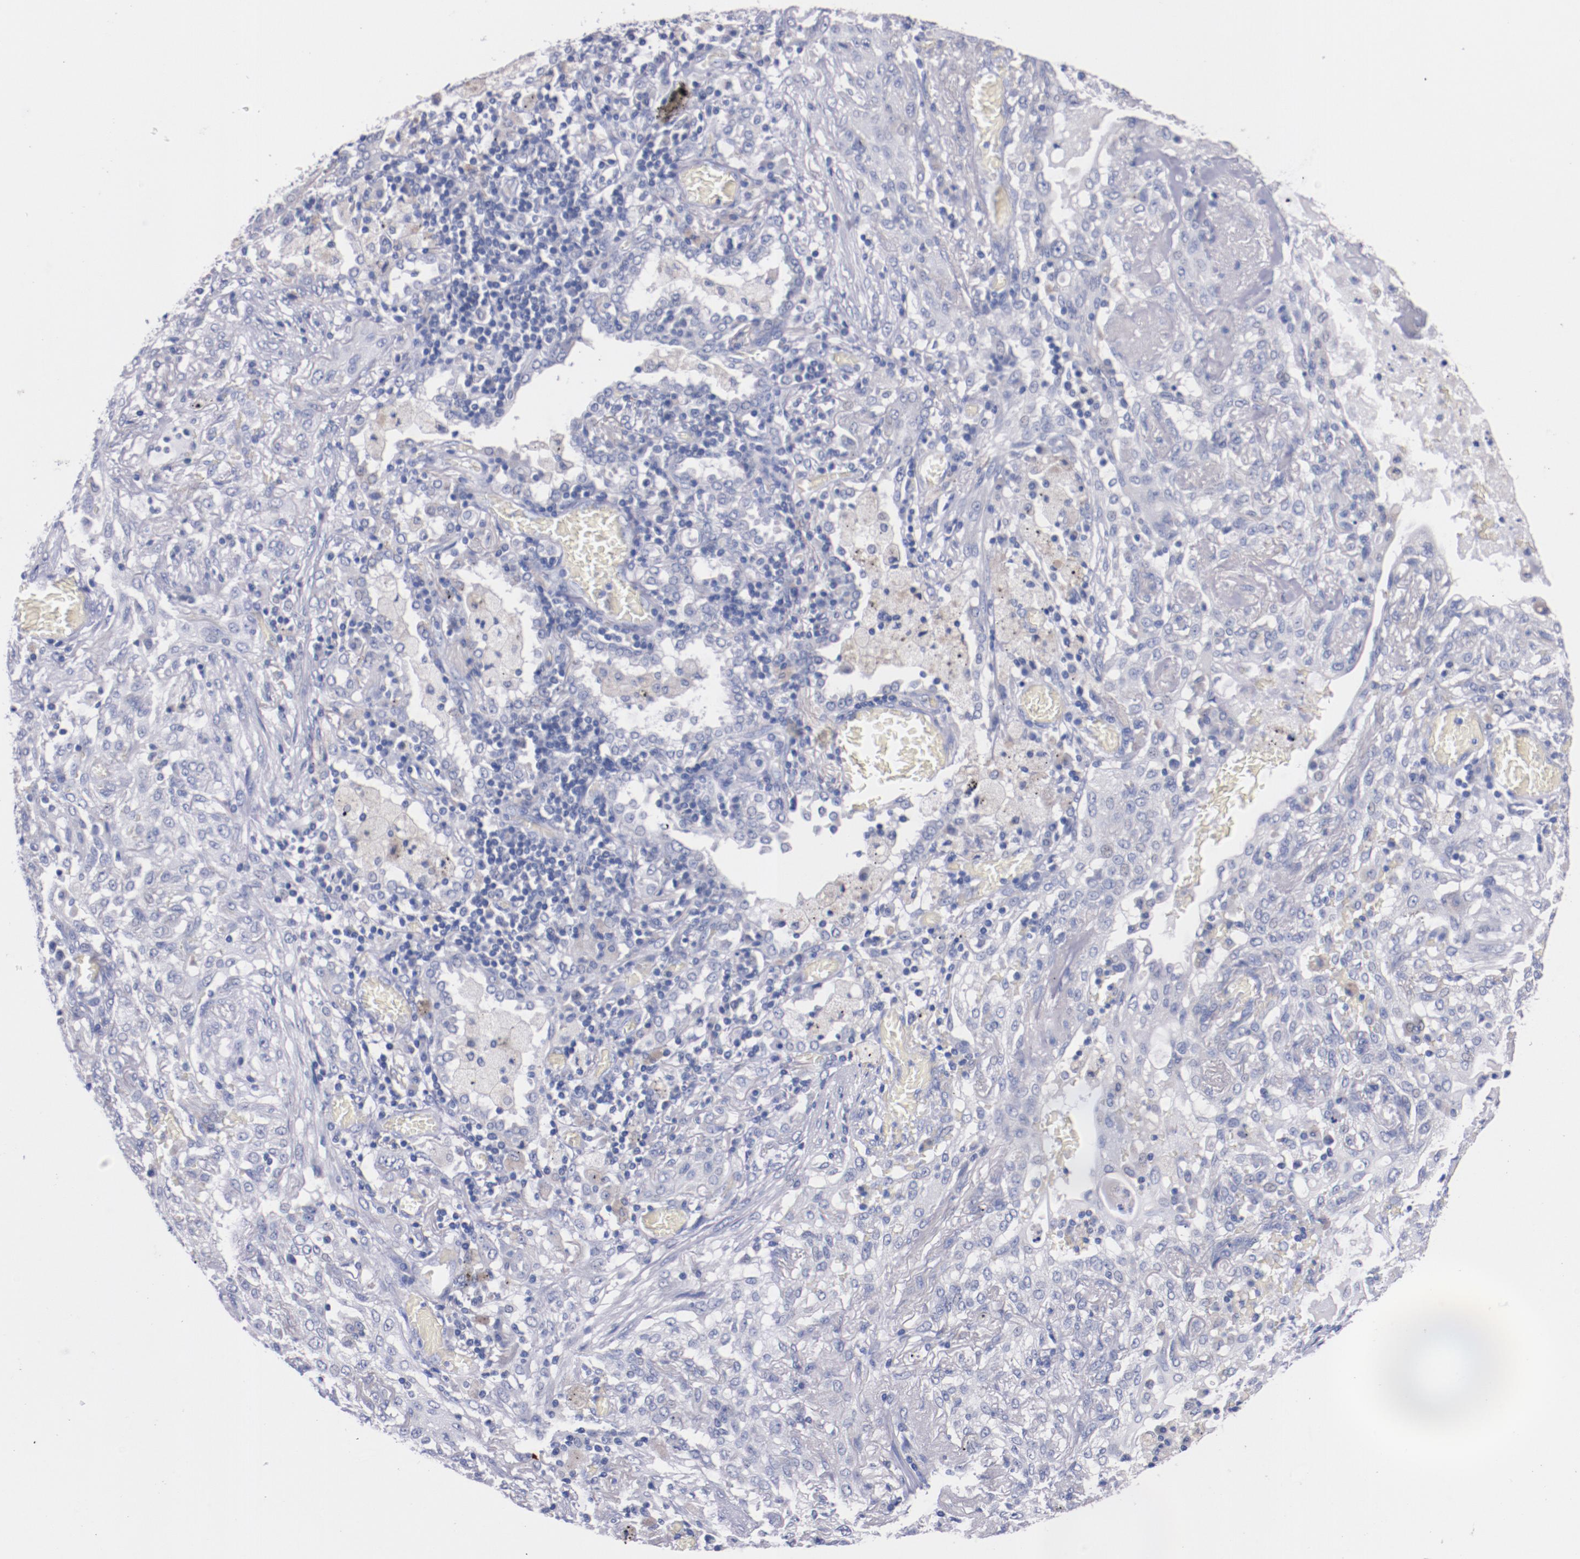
{"staining": {"intensity": "negative", "quantity": "none", "location": "none"}, "tissue": "lung cancer", "cell_type": "Tumor cells", "image_type": "cancer", "snomed": [{"axis": "morphology", "description": "Squamous cell carcinoma, NOS"}, {"axis": "topography", "description": "Lung"}], "caption": "Tumor cells show no significant staining in lung cancer. (DAB IHC with hematoxylin counter stain).", "gene": "CNTNAP2", "patient": {"sex": "female", "age": 47}}